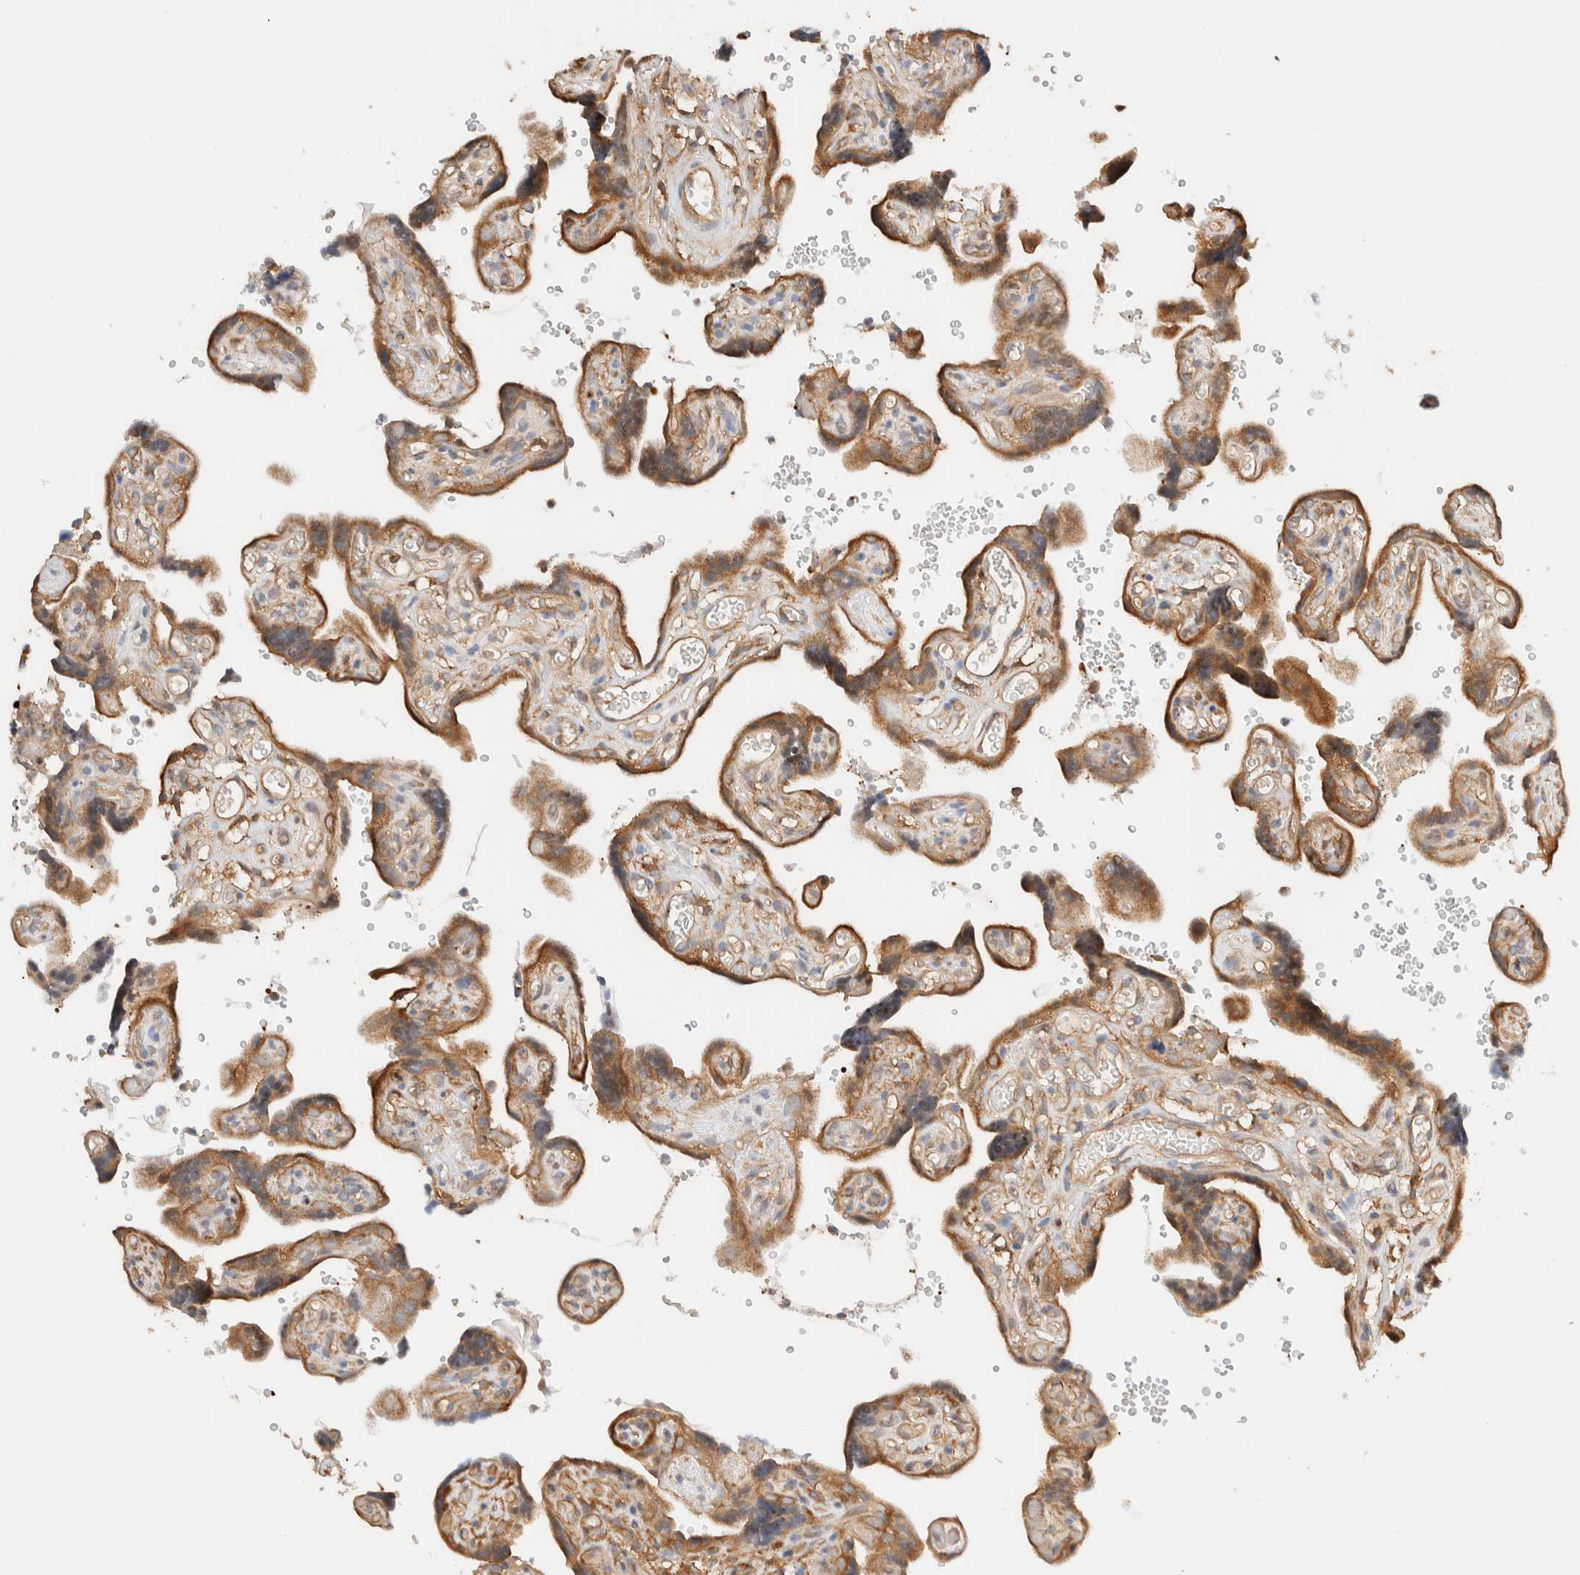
{"staining": {"intensity": "moderate", "quantity": ">75%", "location": "cytoplasmic/membranous"}, "tissue": "placenta", "cell_type": "Decidual cells", "image_type": "normal", "snomed": [{"axis": "morphology", "description": "Normal tissue, NOS"}, {"axis": "topography", "description": "Placenta"}], "caption": "Decidual cells show moderate cytoplasmic/membranous expression in approximately >75% of cells in normal placenta.", "gene": "RABEP1", "patient": {"sex": "female", "age": 30}}